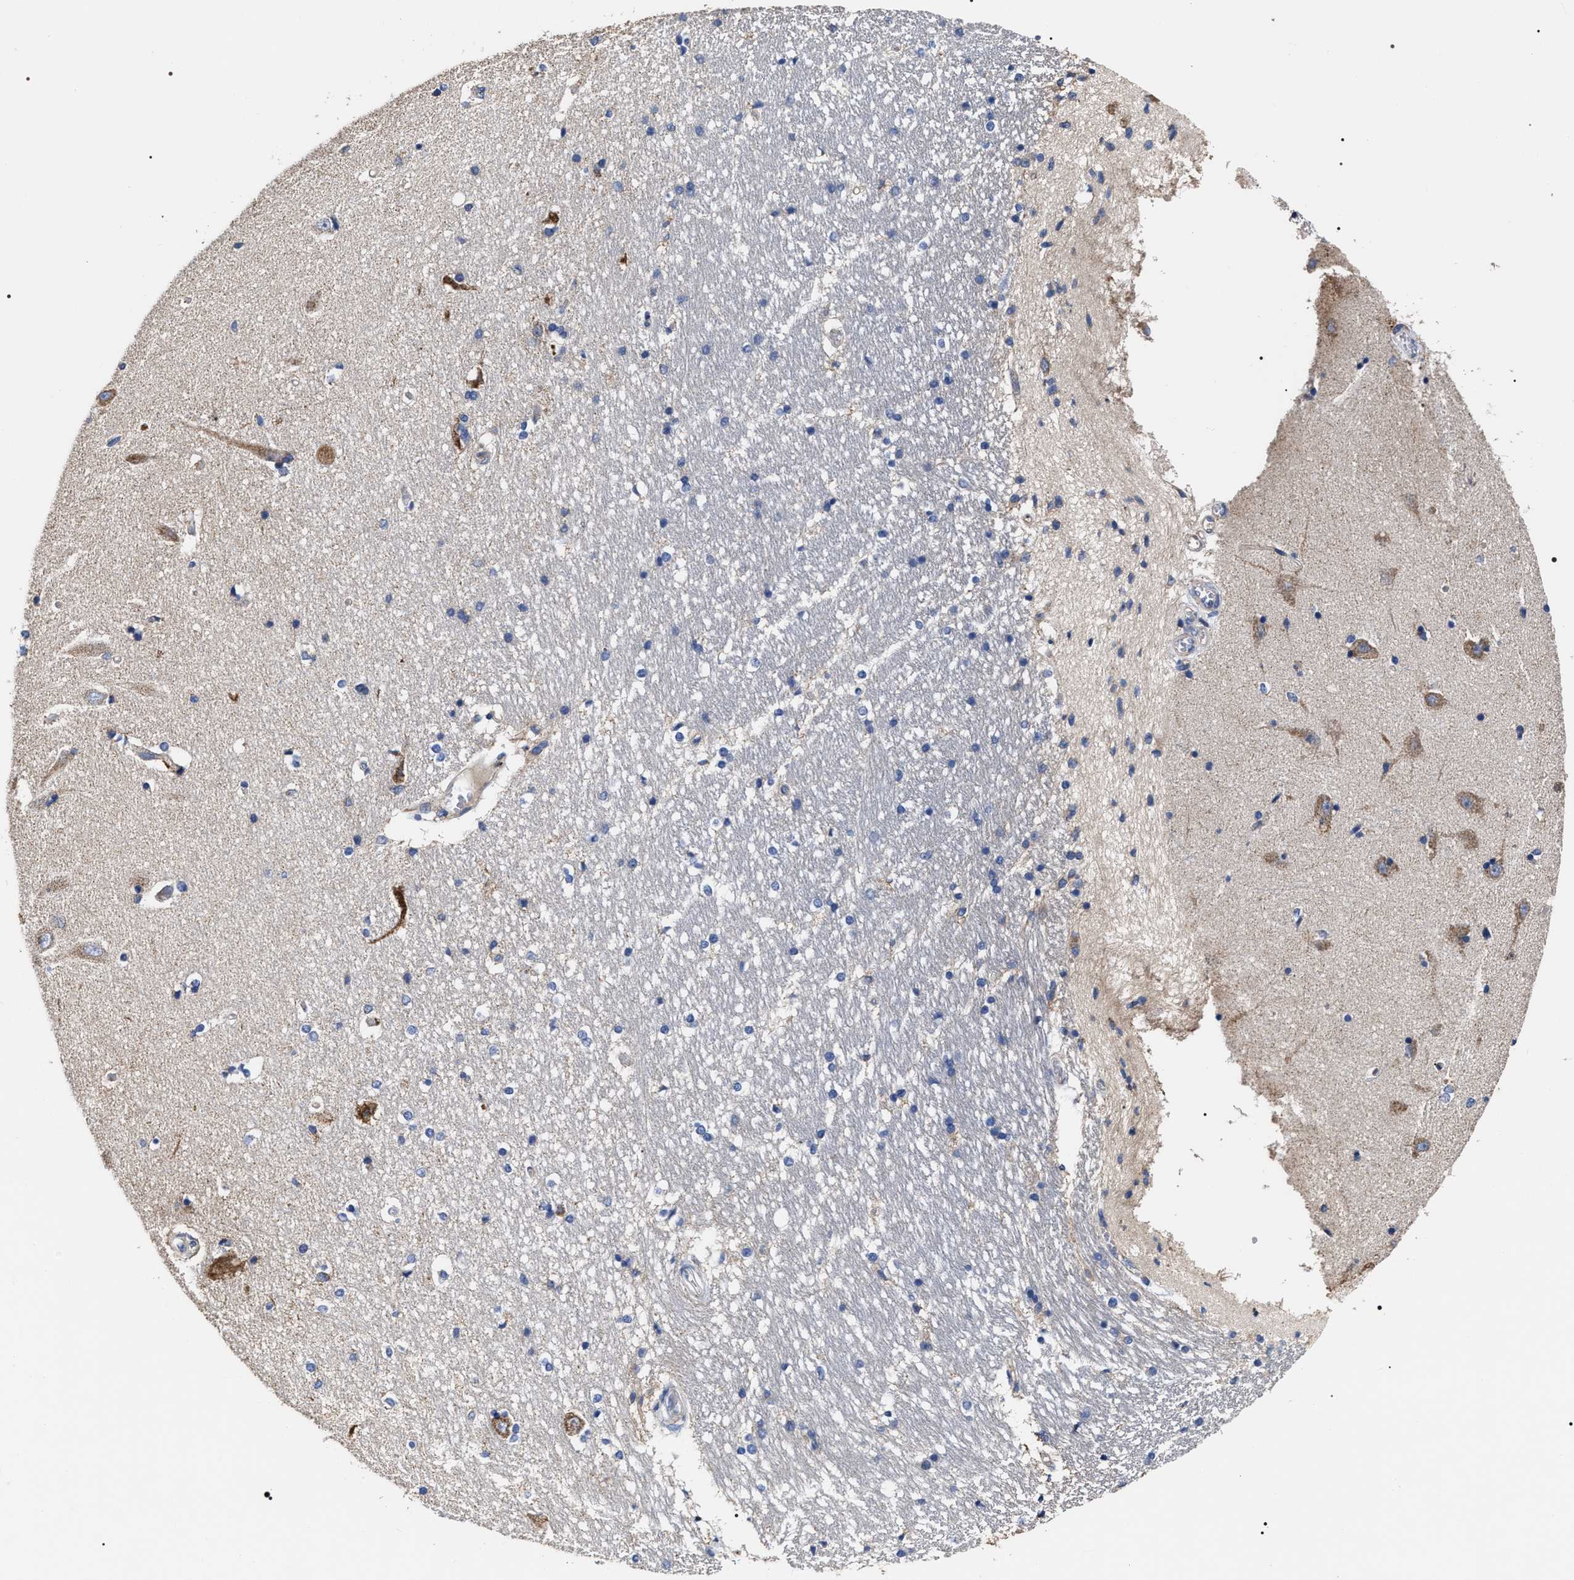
{"staining": {"intensity": "negative", "quantity": "none", "location": "none"}, "tissue": "hippocampus", "cell_type": "Glial cells", "image_type": "normal", "snomed": [{"axis": "morphology", "description": "Normal tissue, NOS"}, {"axis": "topography", "description": "Hippocampus"}], "caption": "This is a image of immunohistochemistry staining of unremarkable hippocampus, which shows no staining in glial cells. Brightfield microscopy of immunohistochemistry (IHC) stained with DAB (3,3'-diaminobenzidine) (brown) and hematoxylin (blue), captured at high magnification.", "gene": "MACC1", "patient": {"sex": "male", "age": 45}}